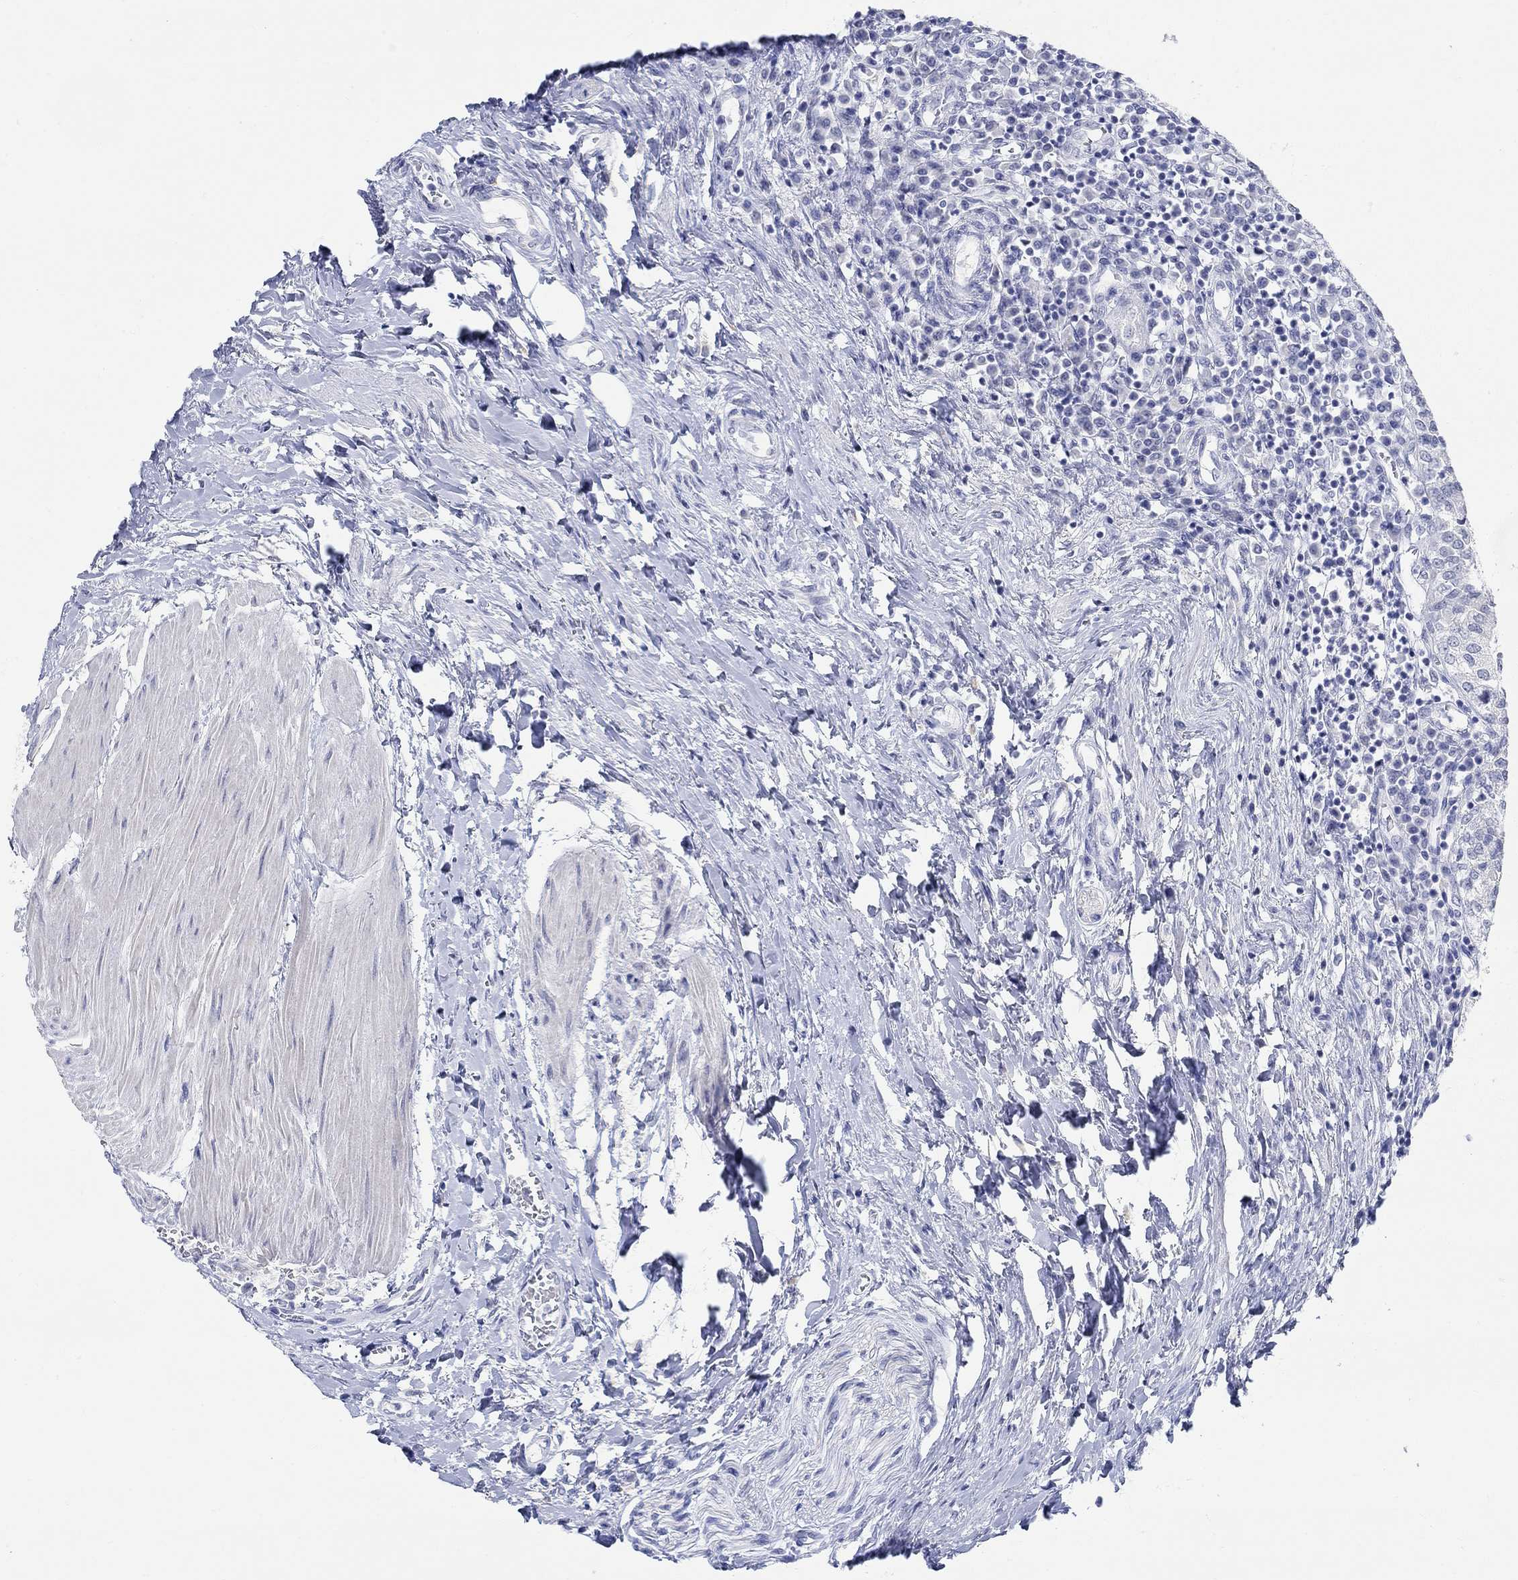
{"staining": {"intensity": "negative", "quantity": "none", "location": "none"}, "tissue": "urothelial cancer", "cell_type": "Tumor cells", "image_type": "cancer", "snomed": [{"axis": "morphology", "description": "Urothelial carcinoma, Low grade"}, {"axis": "topography", "description": "Urinary bladder"}], "caption": "Immunohistochemistry photomicrograph of urothelial cancer stained for a protein (brown), which displays no positivity in tumor cells.", "gene": "GRIA3", "patient": {"sex": "male", "age": 78}}